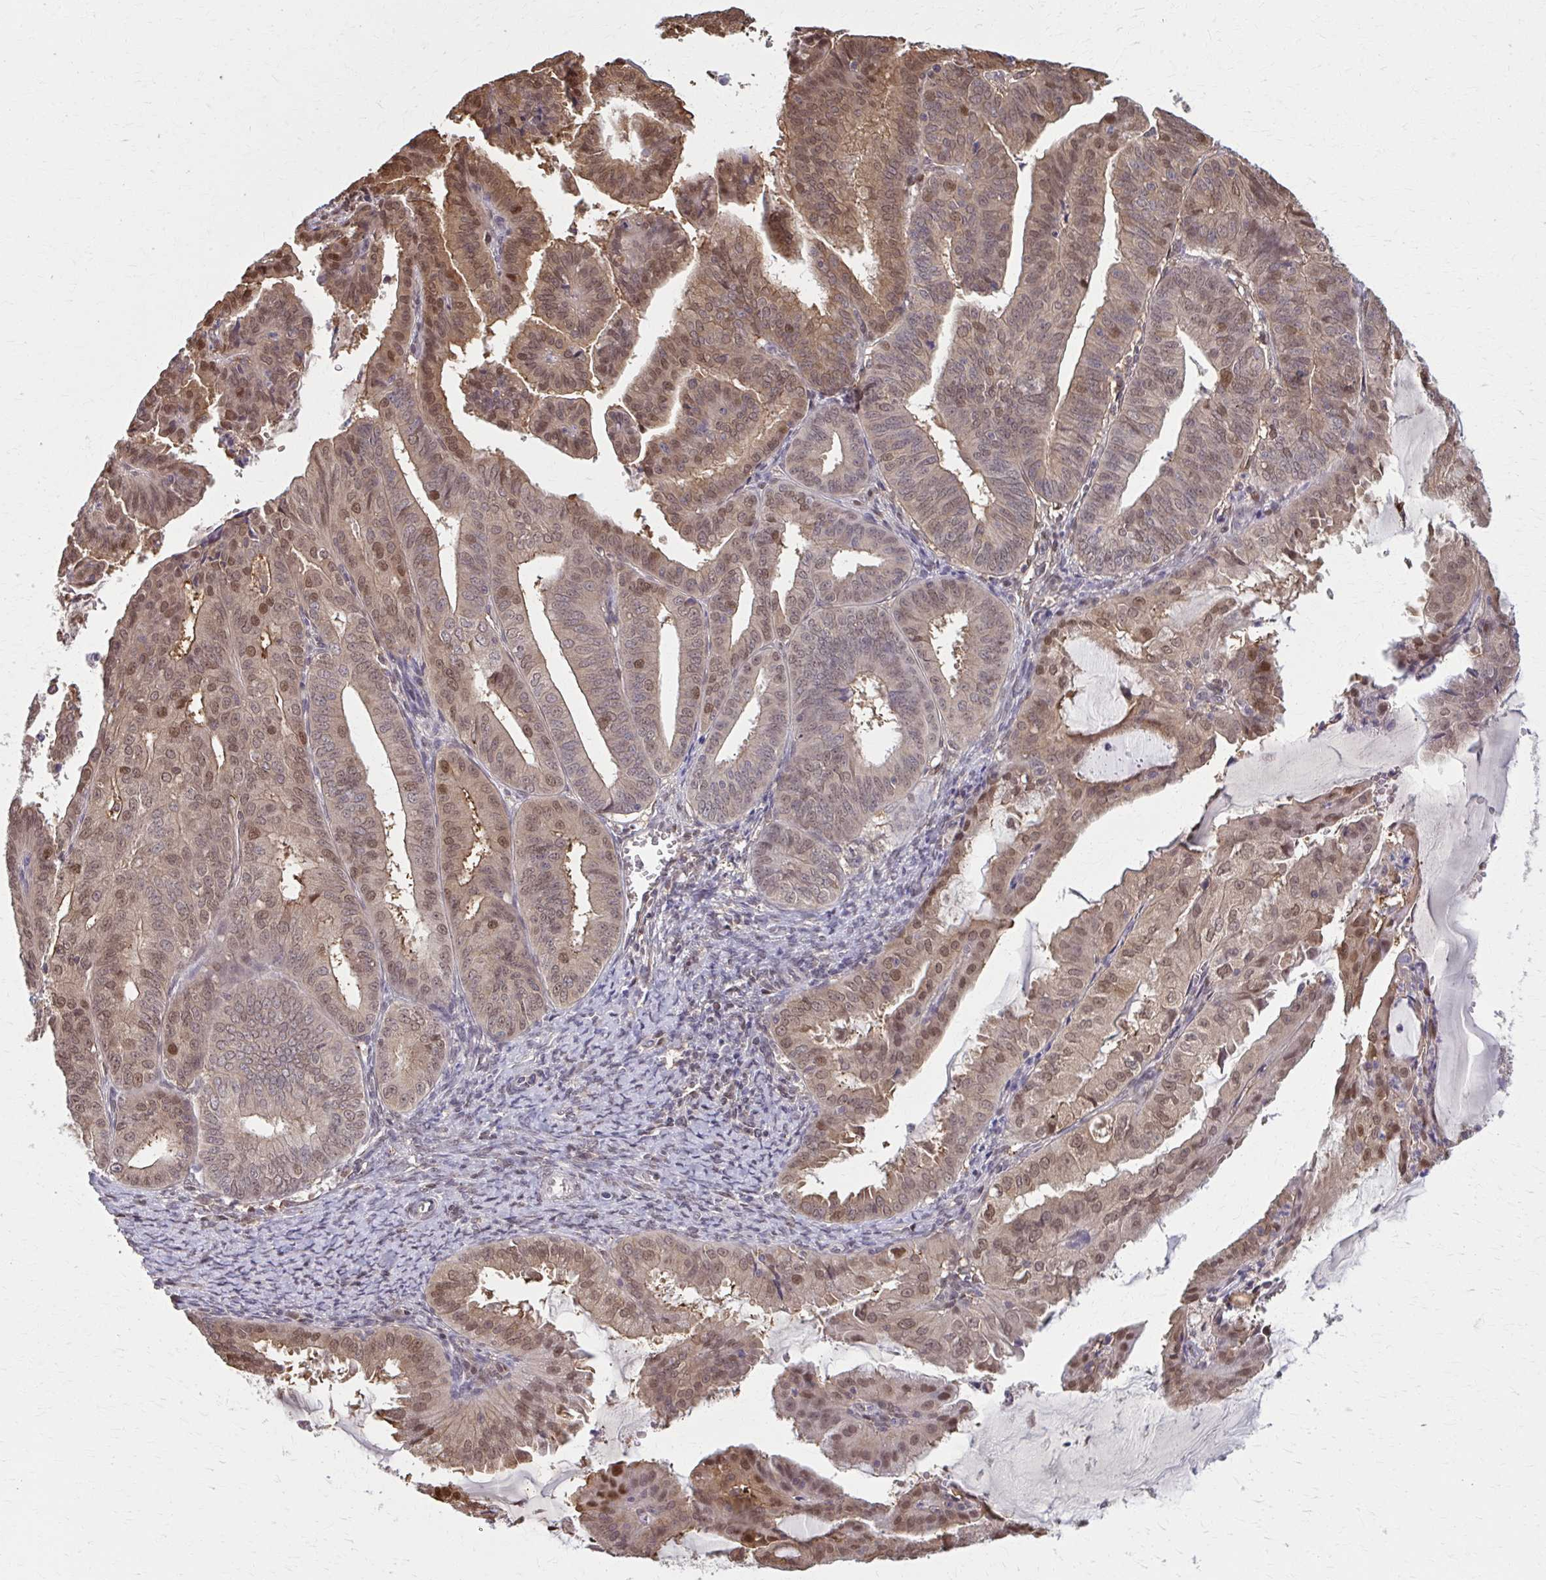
{"staining": {"intensity": "moderate", "quantity": ">75%", "location": "cytoplasmic/membranous,nuclear"}, "tissue": "endometrial cancer", "cell_type": "Tumor cells", "image_type": "cancer", "snomed": [{"axis": "morphology", "description": "Adenocarcinoma, NOS"}, {"axis": "topography", "description": "Endometrium"}], "caption": "Protein expression analysis of endometrial adenocarcinoma demonstrates moderate cytoplasmic/membranous and nuclear staining in about >75% of tumor cells. (Brightfield microscopy of DAB IHC at high magnification).", "gene": "MDH1", "patient": {"sex": "female", "age": 70}}